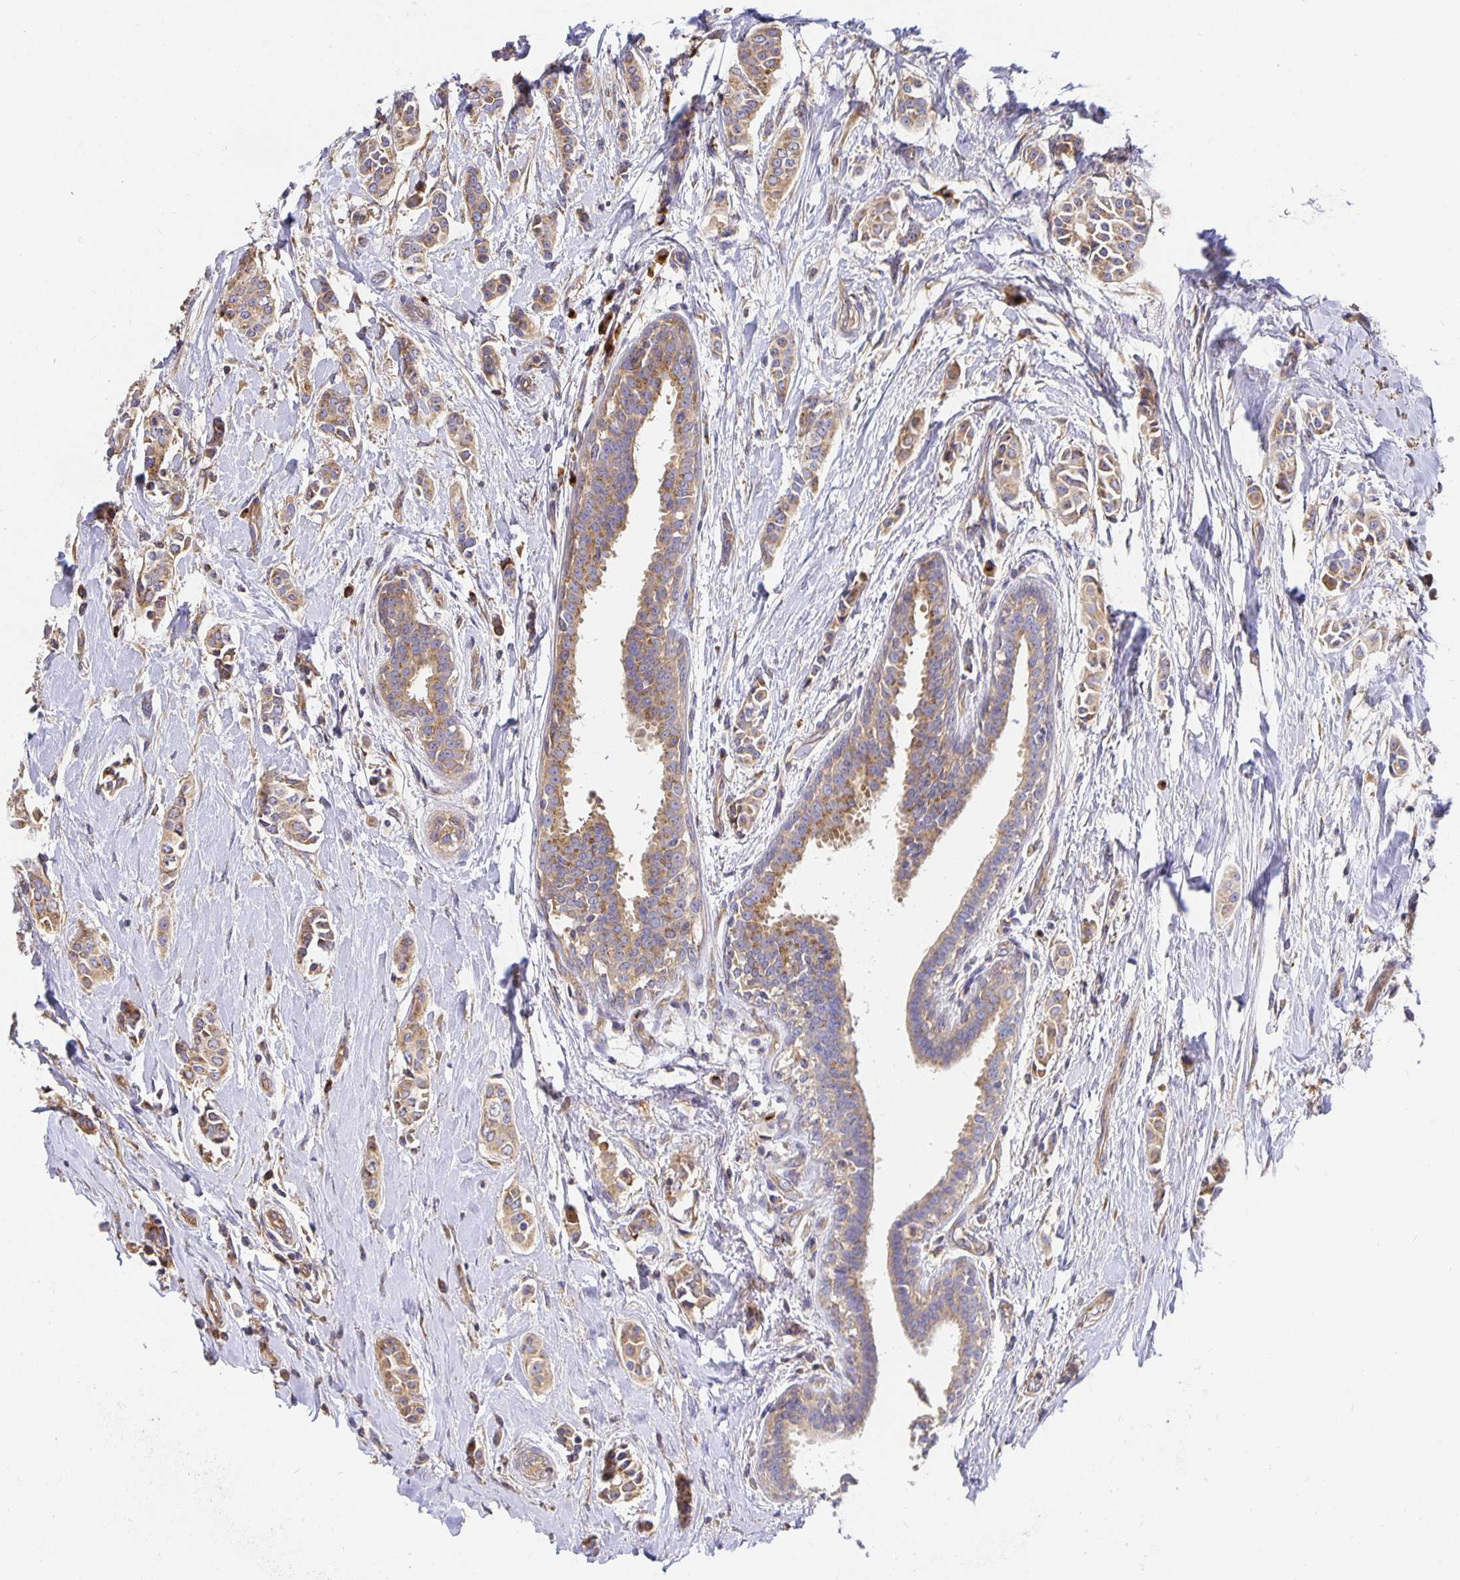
{"staining": {"intensity": "moderate", "quantity": ">75%", "location": "cytoplasmic/membranous"}, "tissue": "breast cancer", "cell_type": "Tumor cells", "image_type": "cancer", "snomed": [{"axis": "morphology", "description": "Duct carcinoma"}, {"axis": "topography", "description": "Breast"}], "caption": "IHC (DAB) staining of invasive ductal carcinoma (breast) demonstrates moderate cytoplasmic/membranous protein staining in about >75% of tumor cells. The protein is stained brown, and the nuclei are stained in blue (DAB IHC with brightfield microscopy, high magnification).", "gene": "USO1", "patient": {"sex": "female", "age": 64}}